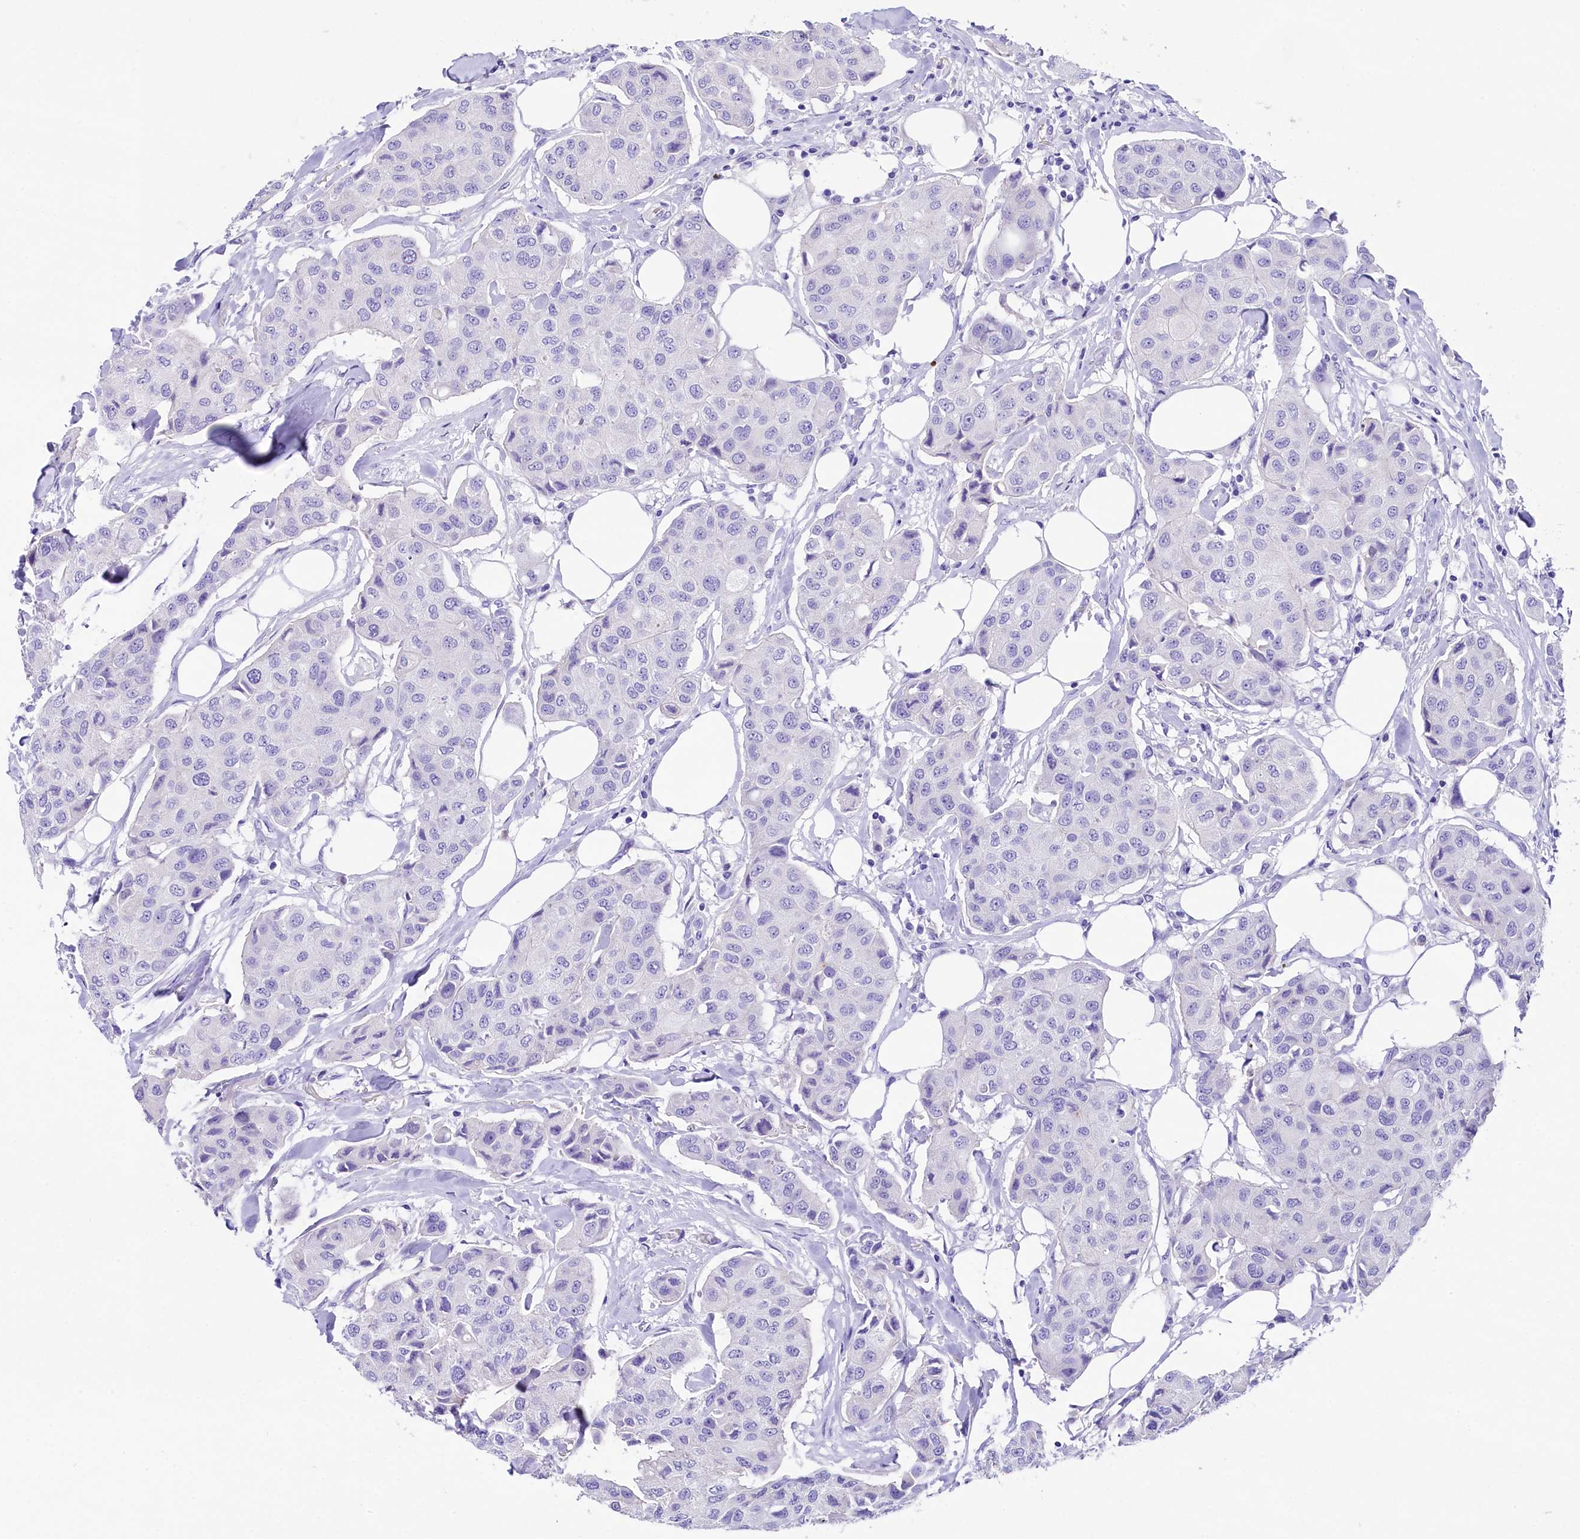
{"staining": {"intensity": "negative", "quantity": "none", "location": "none"}, "tissue": "breast cancer", "cell_type": "Tumor cells", "image_type": "cancer", "snomed": [{"axis": "morphology", "description": "Duct carcinoma"}, {"axis": "topography", "description": "Breast"}], "caption": "Micrograph shows no significant protein positivity in tumor cells of breast infiltrating ductal carcinoma.", "gene": "SKIDA1", "patient": {"sex": "female", "age": 80}}